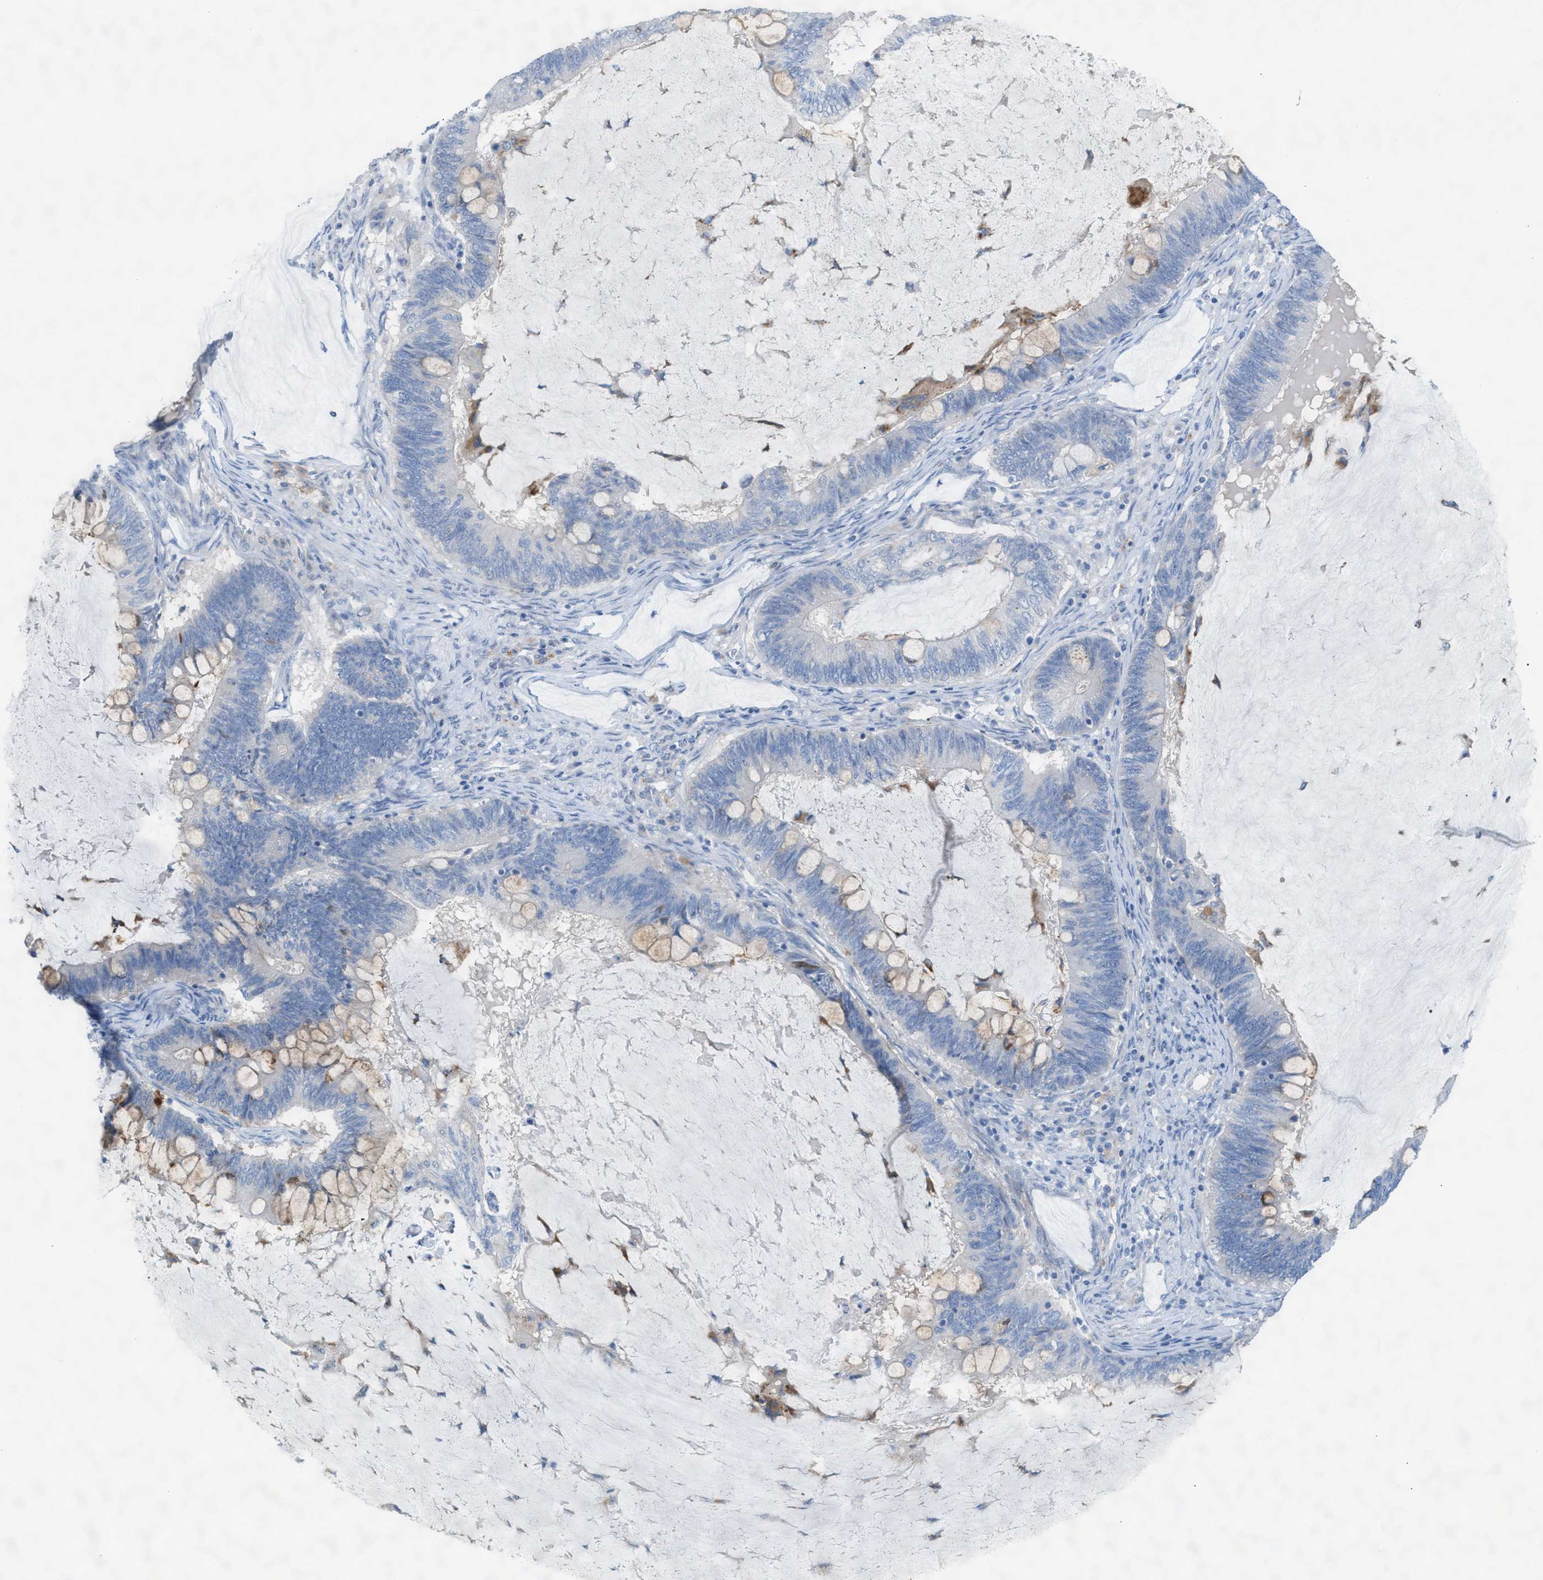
{"staining": {"intensity": "moderate", "quantity": "<25%", "location": "cytoplasmic/membranous"}, "tissue": "ovarian cancer", "cell_type": "Tumor cells", "image_type": "cancer", "snomed": [{"axis": "morphology", "description": "Cystadenocarcinoma, mucinous, NOS"}, {"axis": "topography", "description": "Ovary"}], "caption": "DAB (3,3'-diaminobenzidine) immunohistochemical staining of human mucinous cystadenocarcinoma (ovarian) demonstrates moderate cytoplasmic/membranous protein staining in about <25% of tumor cells.", "gene": "ASPA", "patient": {"sex": "female", "age": 61}}